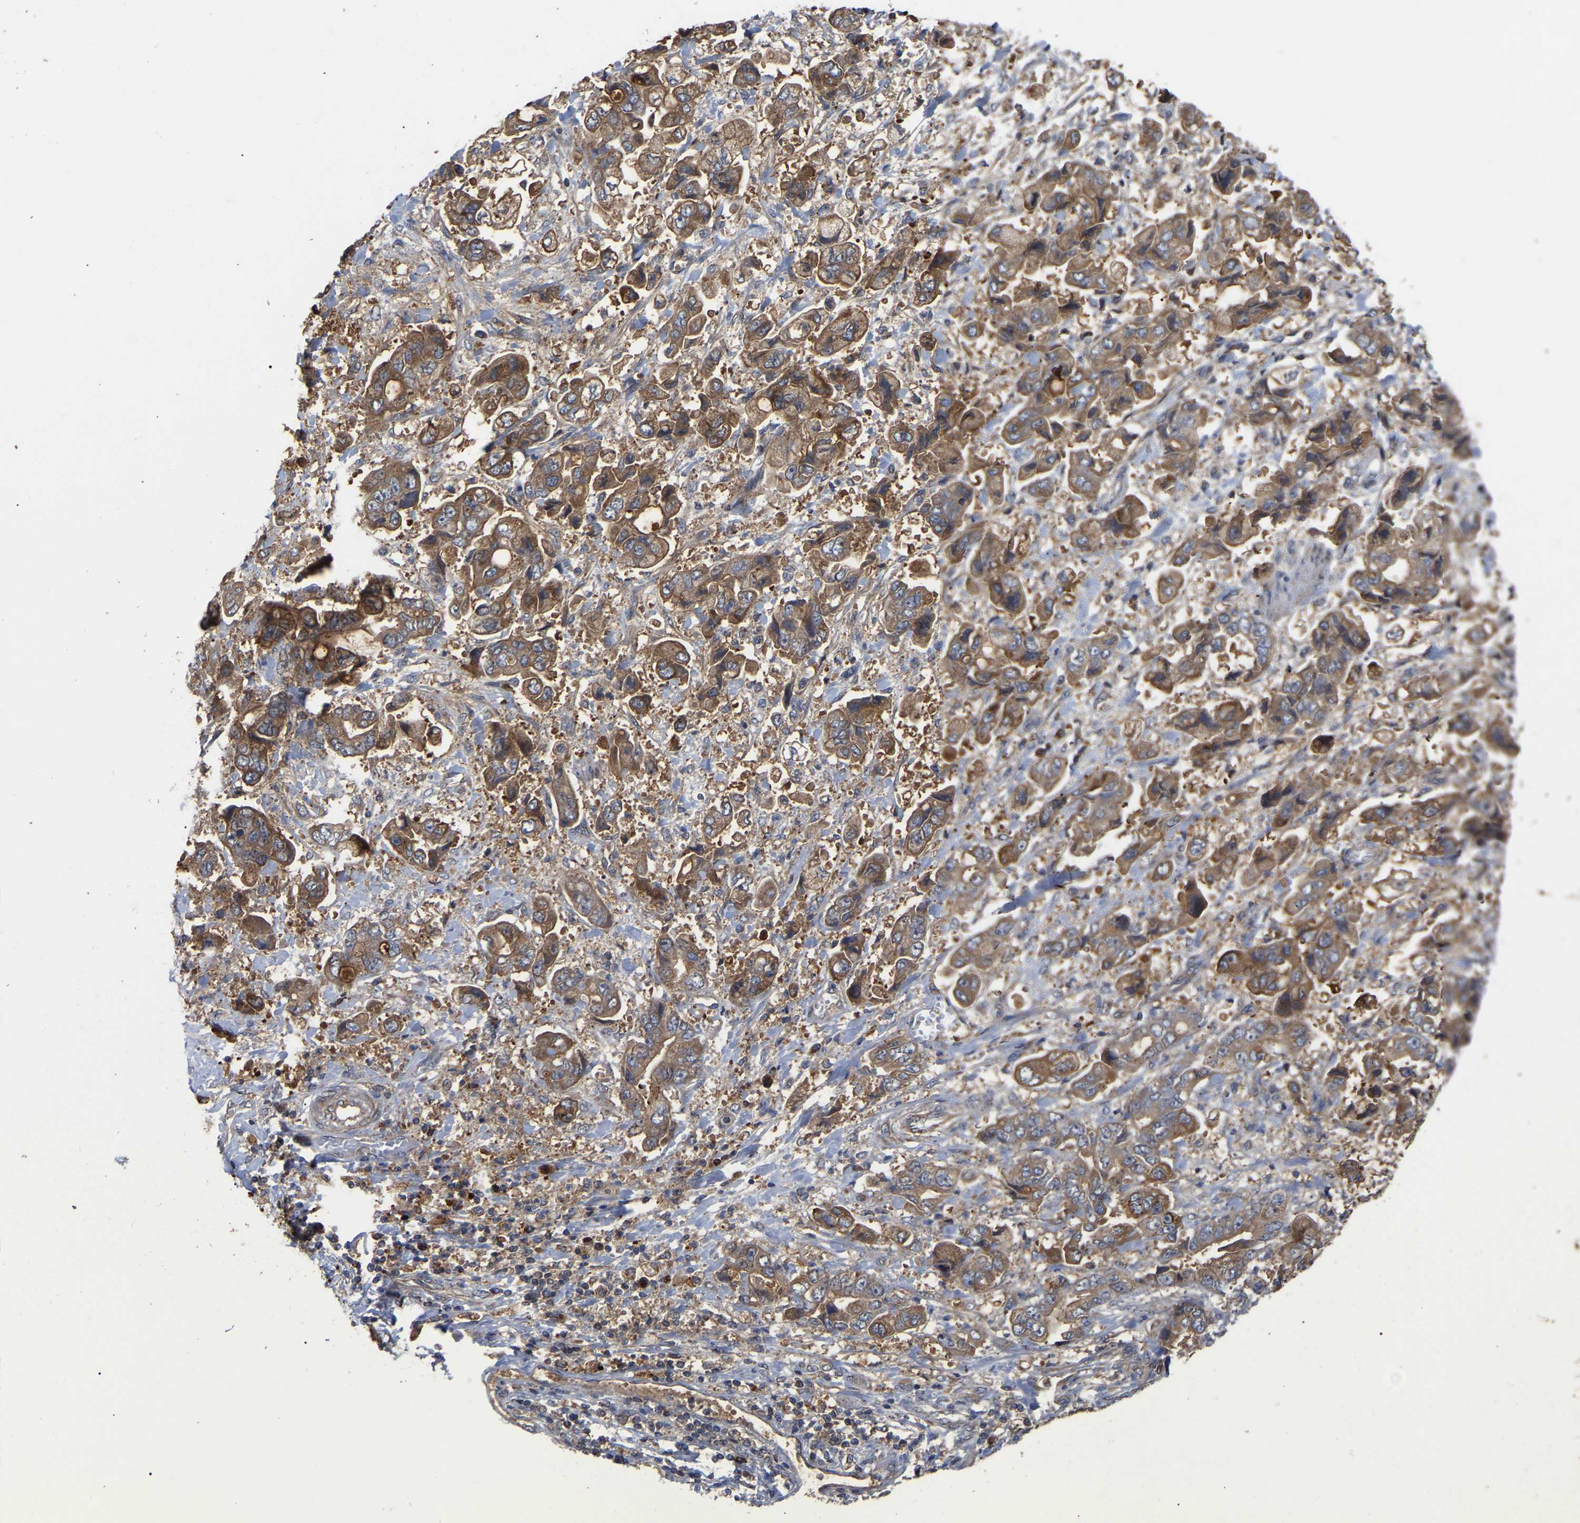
{"staining": {"intensity": "moderate", "quantity": ">75%", "location": "cytoplasmic/membranous"}, "tissue": "stomach cancer", "cell_type": "Tumor cells", "image_type": "cancer", "snomed": [{"axis": "morphology", "description": "Normal tissue, NOS"}, {"axis": "morphology", "description": "Adenocarcinoma, NOS"}, {"axis": "topography", "description": "Stomach"}], "caption": "Immunohistochemical staining of human stomach cancer (adenocarcinoma) reveals medium levels of moderate cytoplasmic/membranous expression in about >75% of tumor cells.", "gene": "GCC1", "patient": {"sex": "male", "age": 62}}